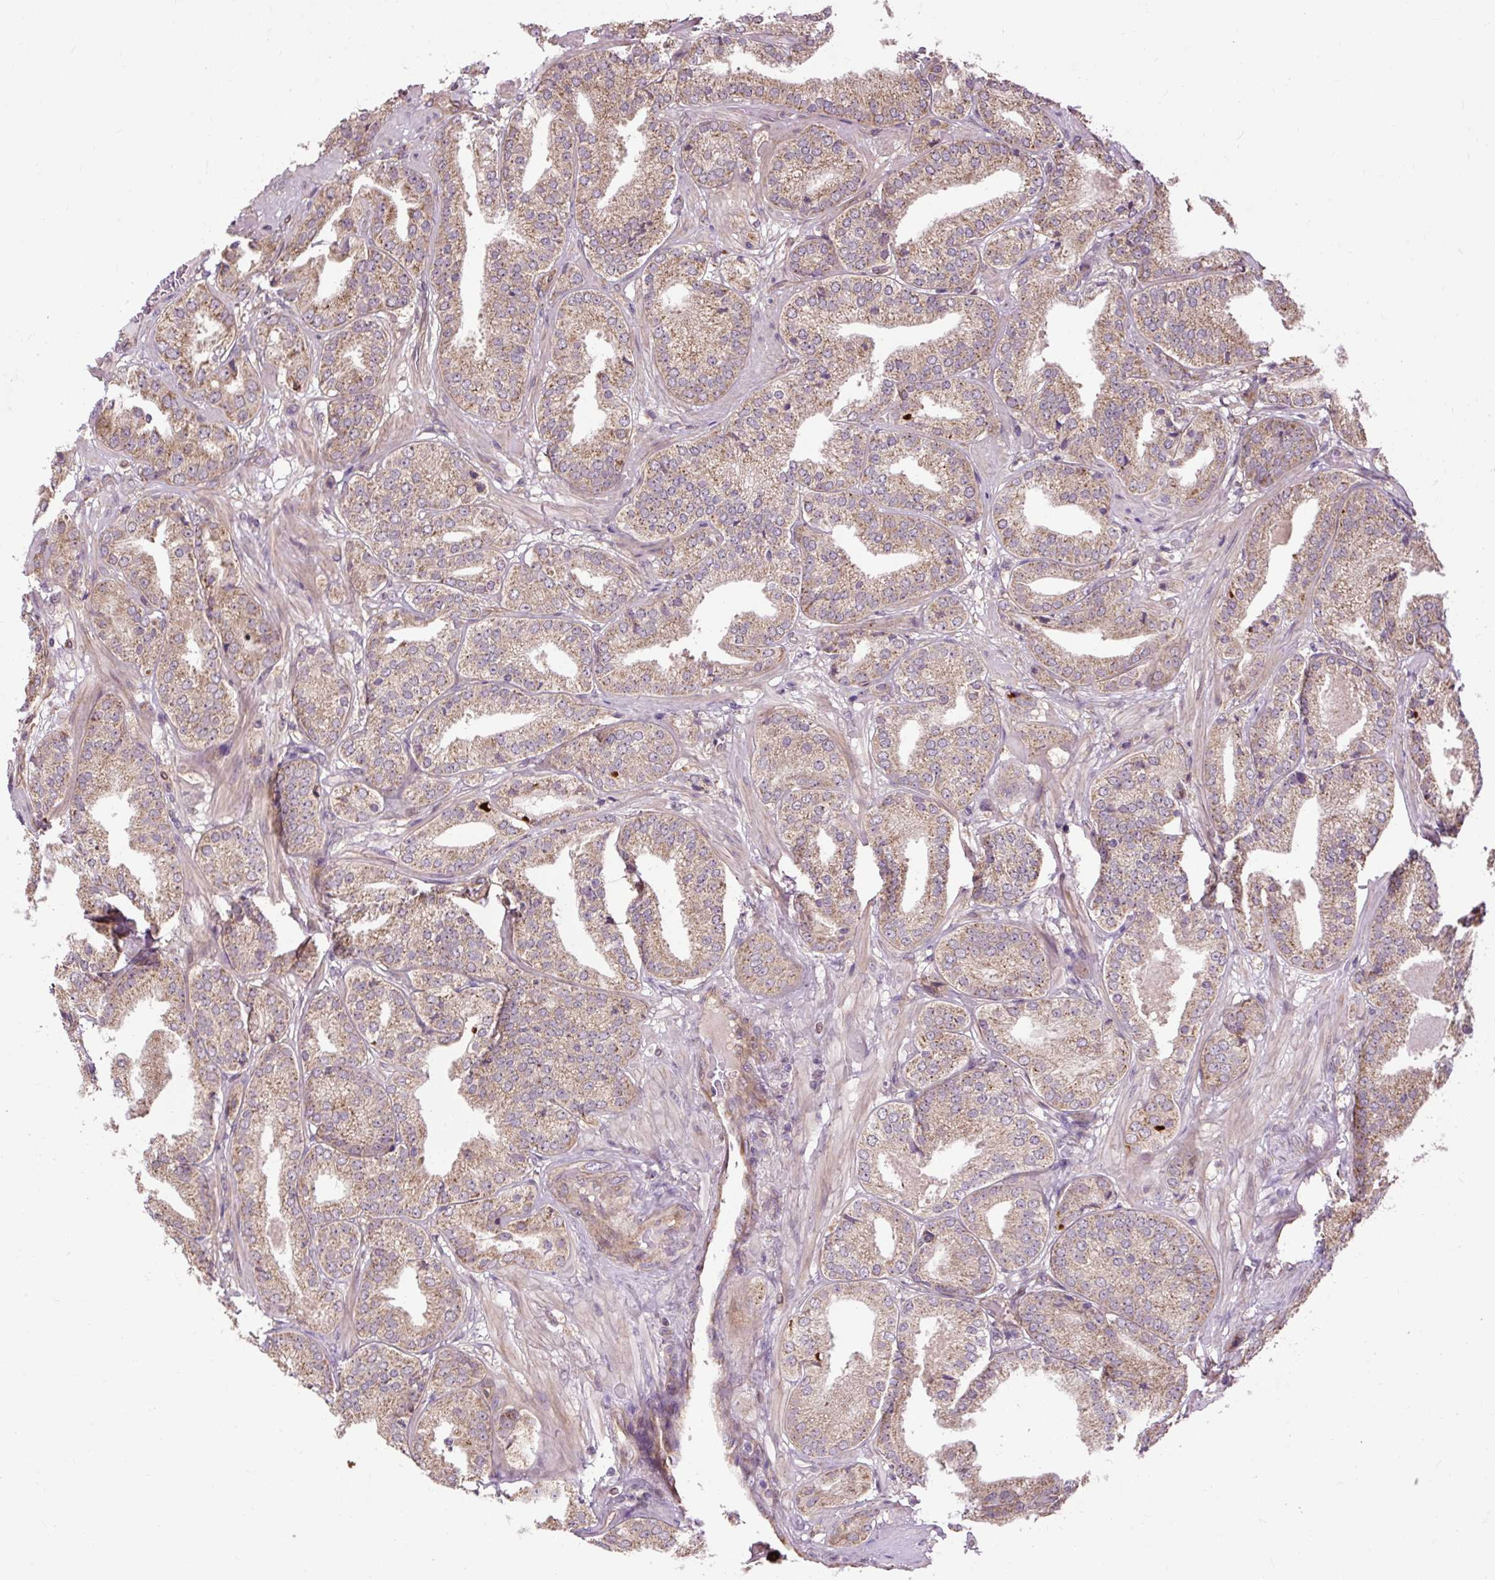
{"staining": {"intensity": "moderate", "quantity": ">75%", "location": "cytoplasmic/membranous"}, "tissue": "prostate cancer", "cell_type": "Tumor cells", "image_type": "cancer", "snomed": [{"axis": "morphology", "description": "Adenocarcinoma, High grade"}, {"axis": "topography", "description": "Prostate"}], "caption": "A photomicrograph of high-grade adenocarcinoma (prostate) stained for a protein exhibits moderate cytoplasmic/membranous brown staining in tumor cells.", "gene": "FLRT1", "patient": {"sex": "male", "age": 63}}